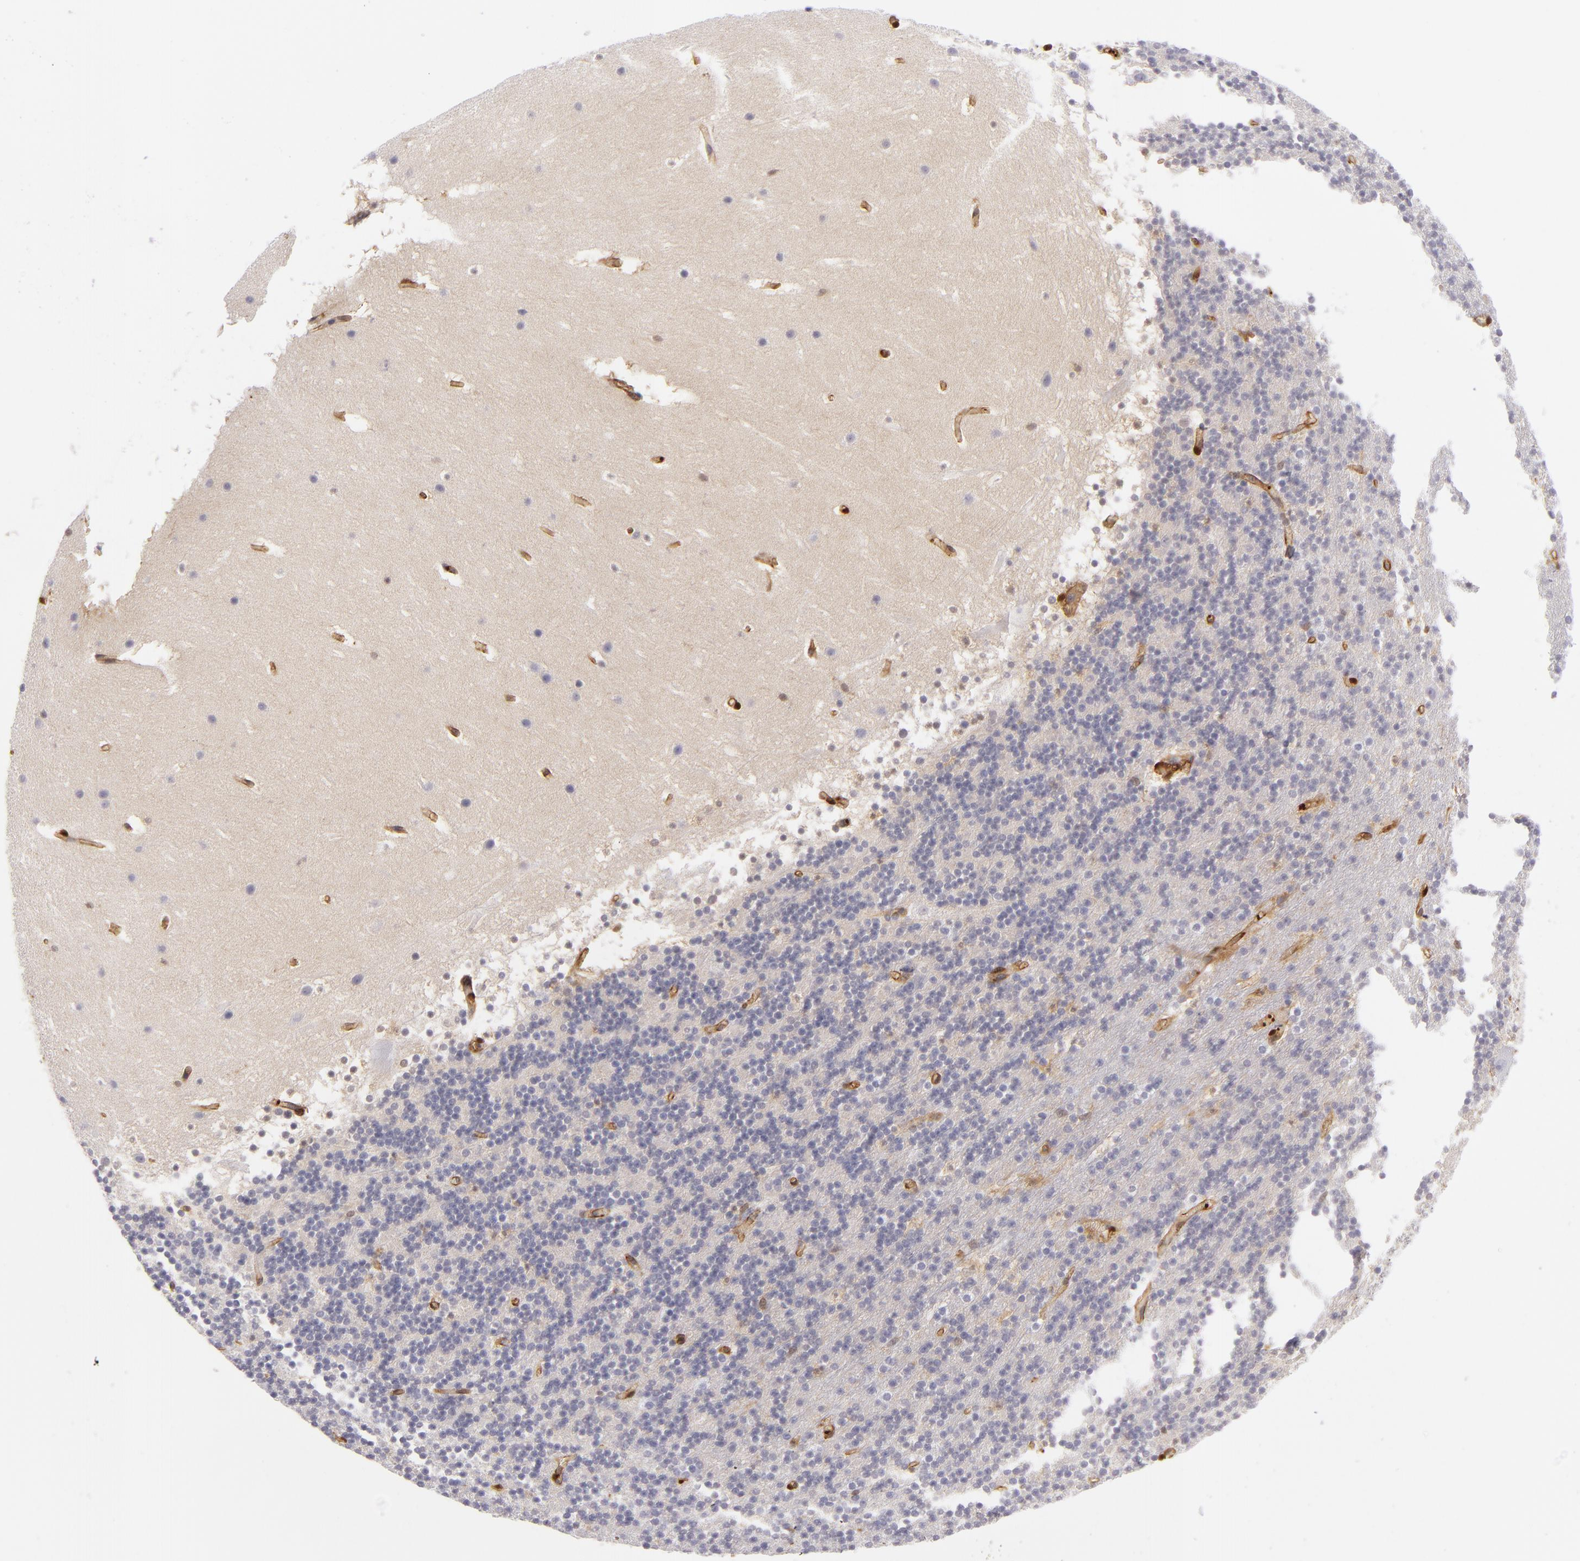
{"staining": {"intensity": "negative", "quantity": "none", "location": "none"}, "tissue": "cerebellum", "cell_type": "Cells in granular layer", "image_type": "normal", "snomed": [{"axis": "morphology", "description": "Normal tissue, NOS"}, {"axis": "topography", "description": "Cerebellum"}], "caption": "This histopathology image is of unremarkable cerebellum stained with IHC to label a protein in brown with the nuclei are counter-stained blue. There is no positivity in cells in granular layer.", "gene": "VCL", "patient": {"sex": "male", "age": 45}}